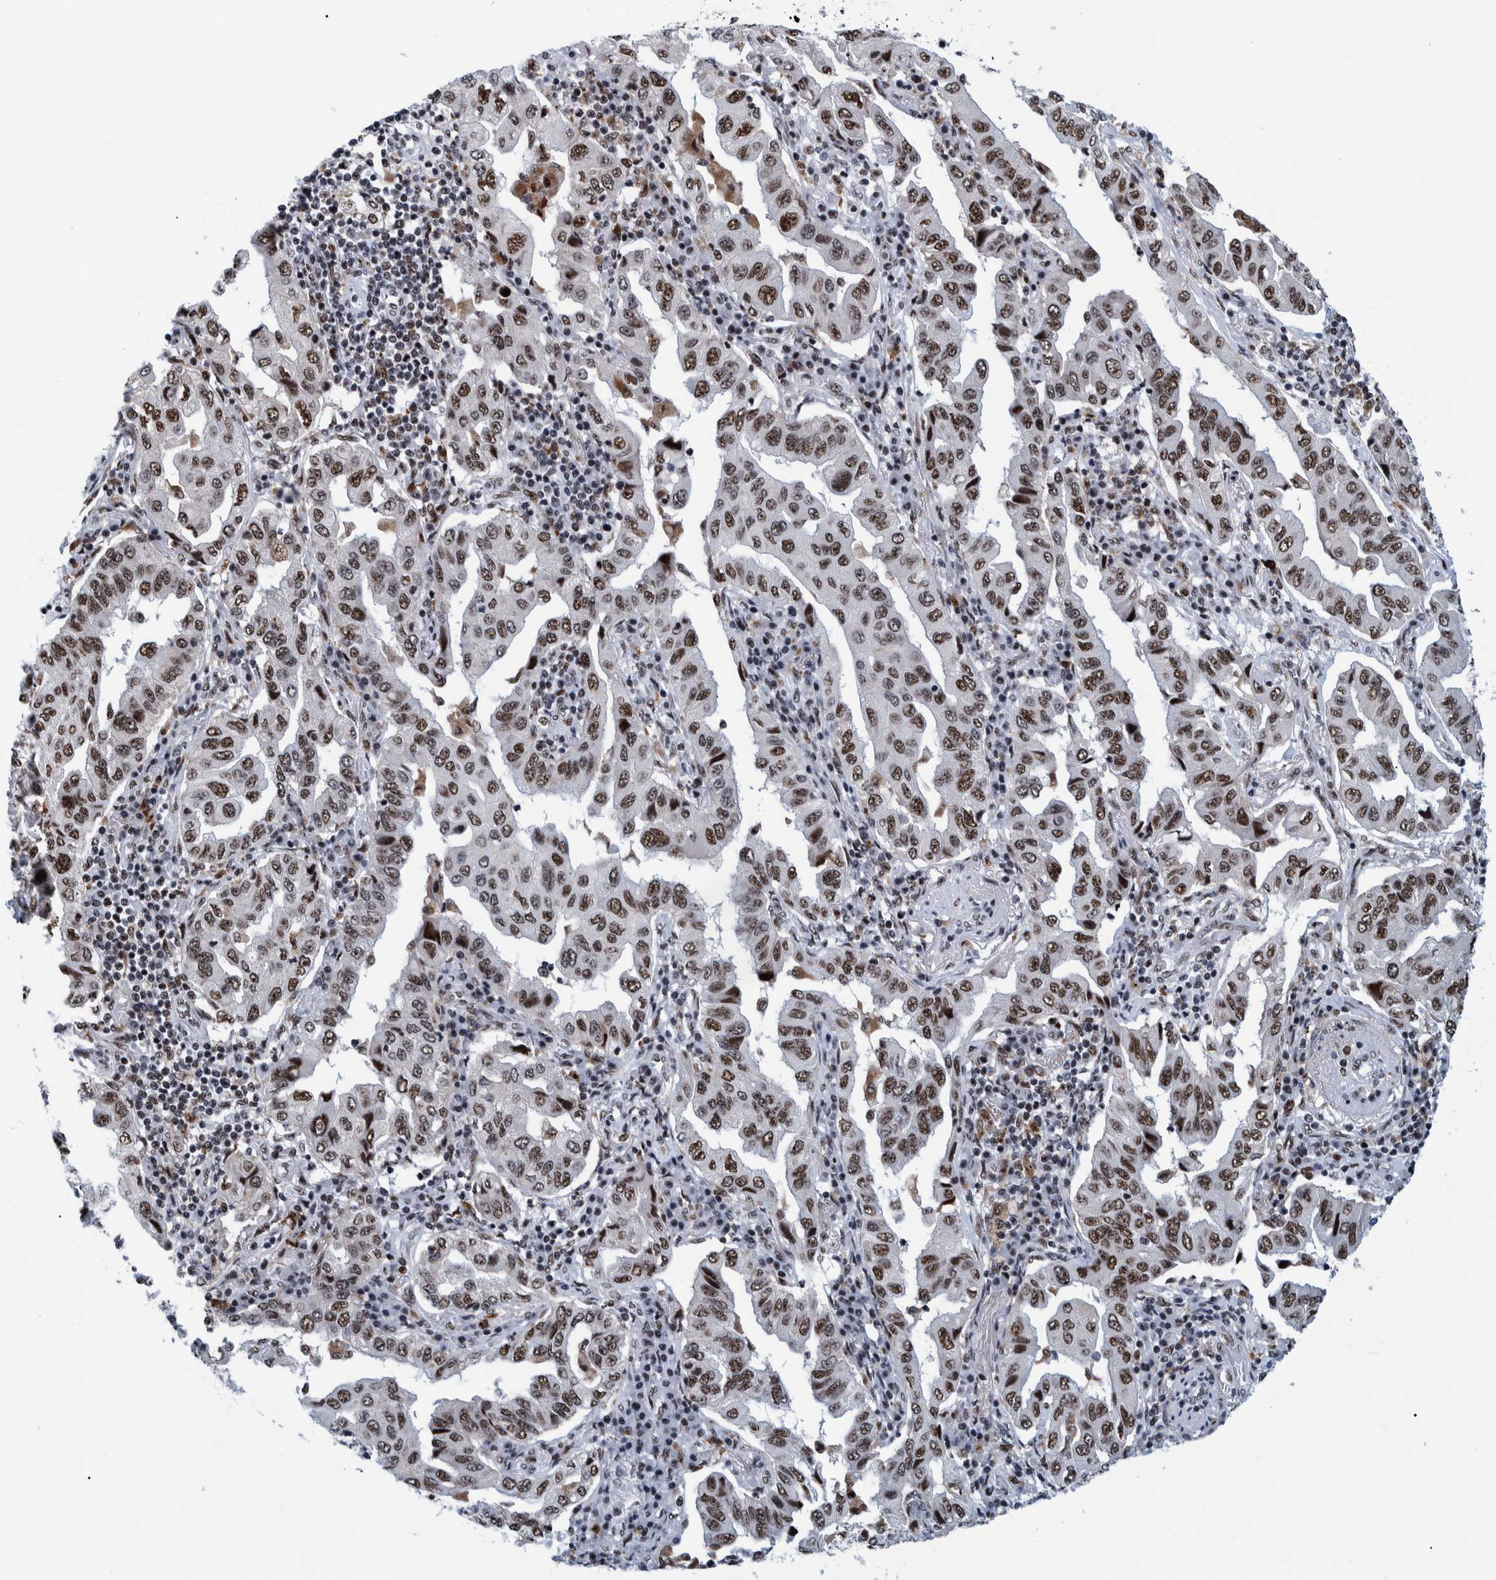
{"staining": {"intensity": "moderate", "quantity": ">75%", "location": "nuclear"}, "tissue": "lung cancer", "cell_type": "Tumor cells", "image_type": "cancer", "snomed": [{"axis": "morphology", "description": "Adenocarcinoma, NOS"}, {"axis": "topography", "description": "Lung"}], "caption": "Immunohistochemistry micrograph of neoplastic tissue: human lung cancer (adenocarcinoma) stained using immunohistochemistry reveals medium levels of moderate protein expression localized specifically in the nuclear of tumor cells, appearing as a nuclear brown color.", "gene": "EFTUD2", "patient": {"sex": "female", "age": 65}}